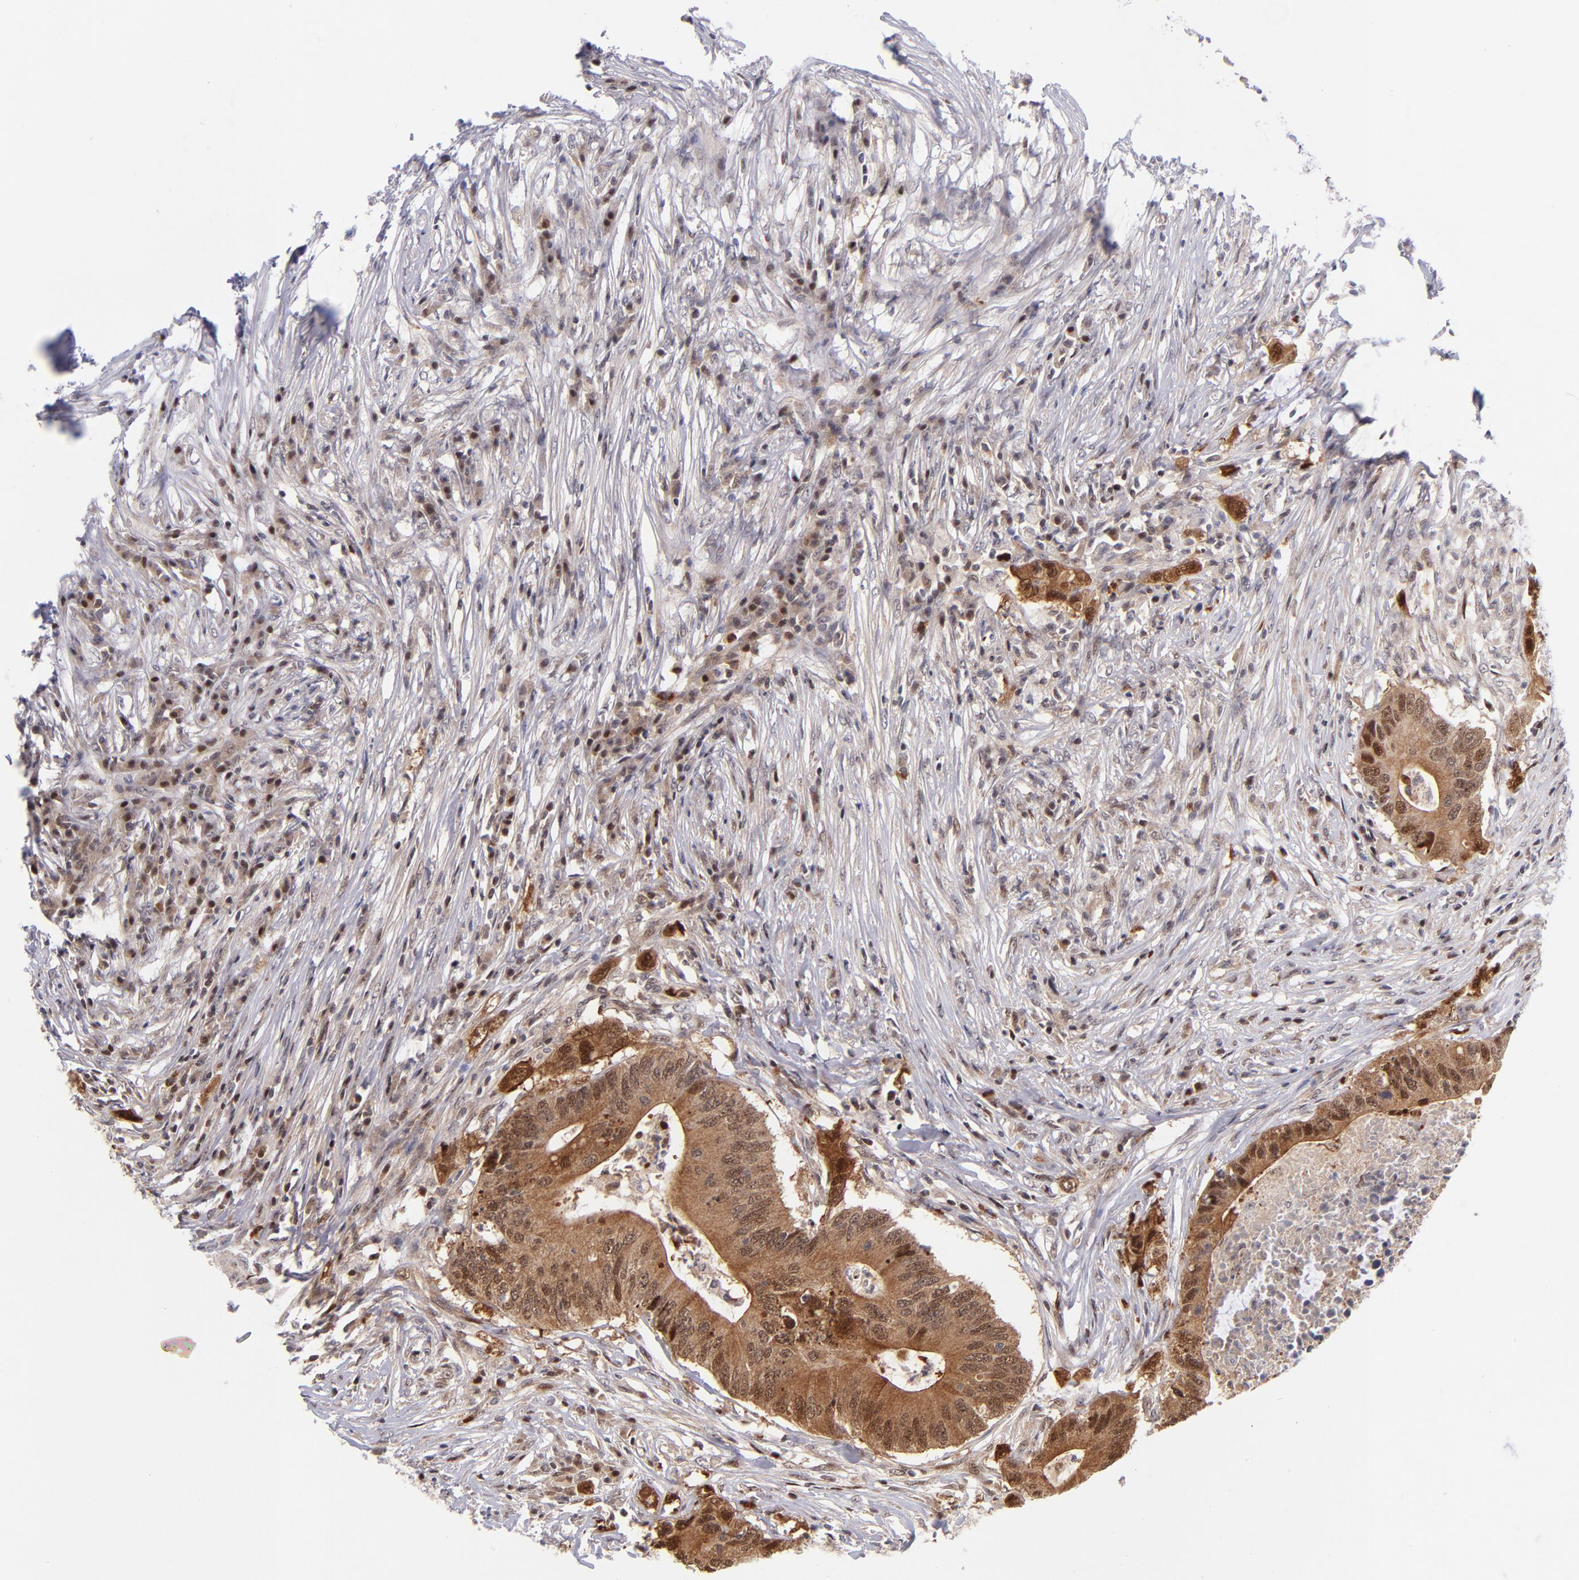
{"staining": {"intensity": "moderate", "quantity": ">75%", "location": "cytoplasmic/membranous,nuclear"}, "tissue": "colorectal cancer", "cell_type": "Tumor cells", "image_type": "cancer", "snomed": [{"axis": "morphology", "description": "Adenocarcinoma, NOS"}, {"axis": "topography", "description": "Colon"}], "caption": "Tumor cells reveal medium levels of moderate cytoplasmic/membranous and nuclear positivity in approximately >75% of cells in human colorectal adenocarcinoma. (DAB (3,3'-diaminobenzidine) = brown stain, brightfield microscopy at high magnification).", "gene": "YWHAB", "patient": {"sex": "male", "age": 71}}